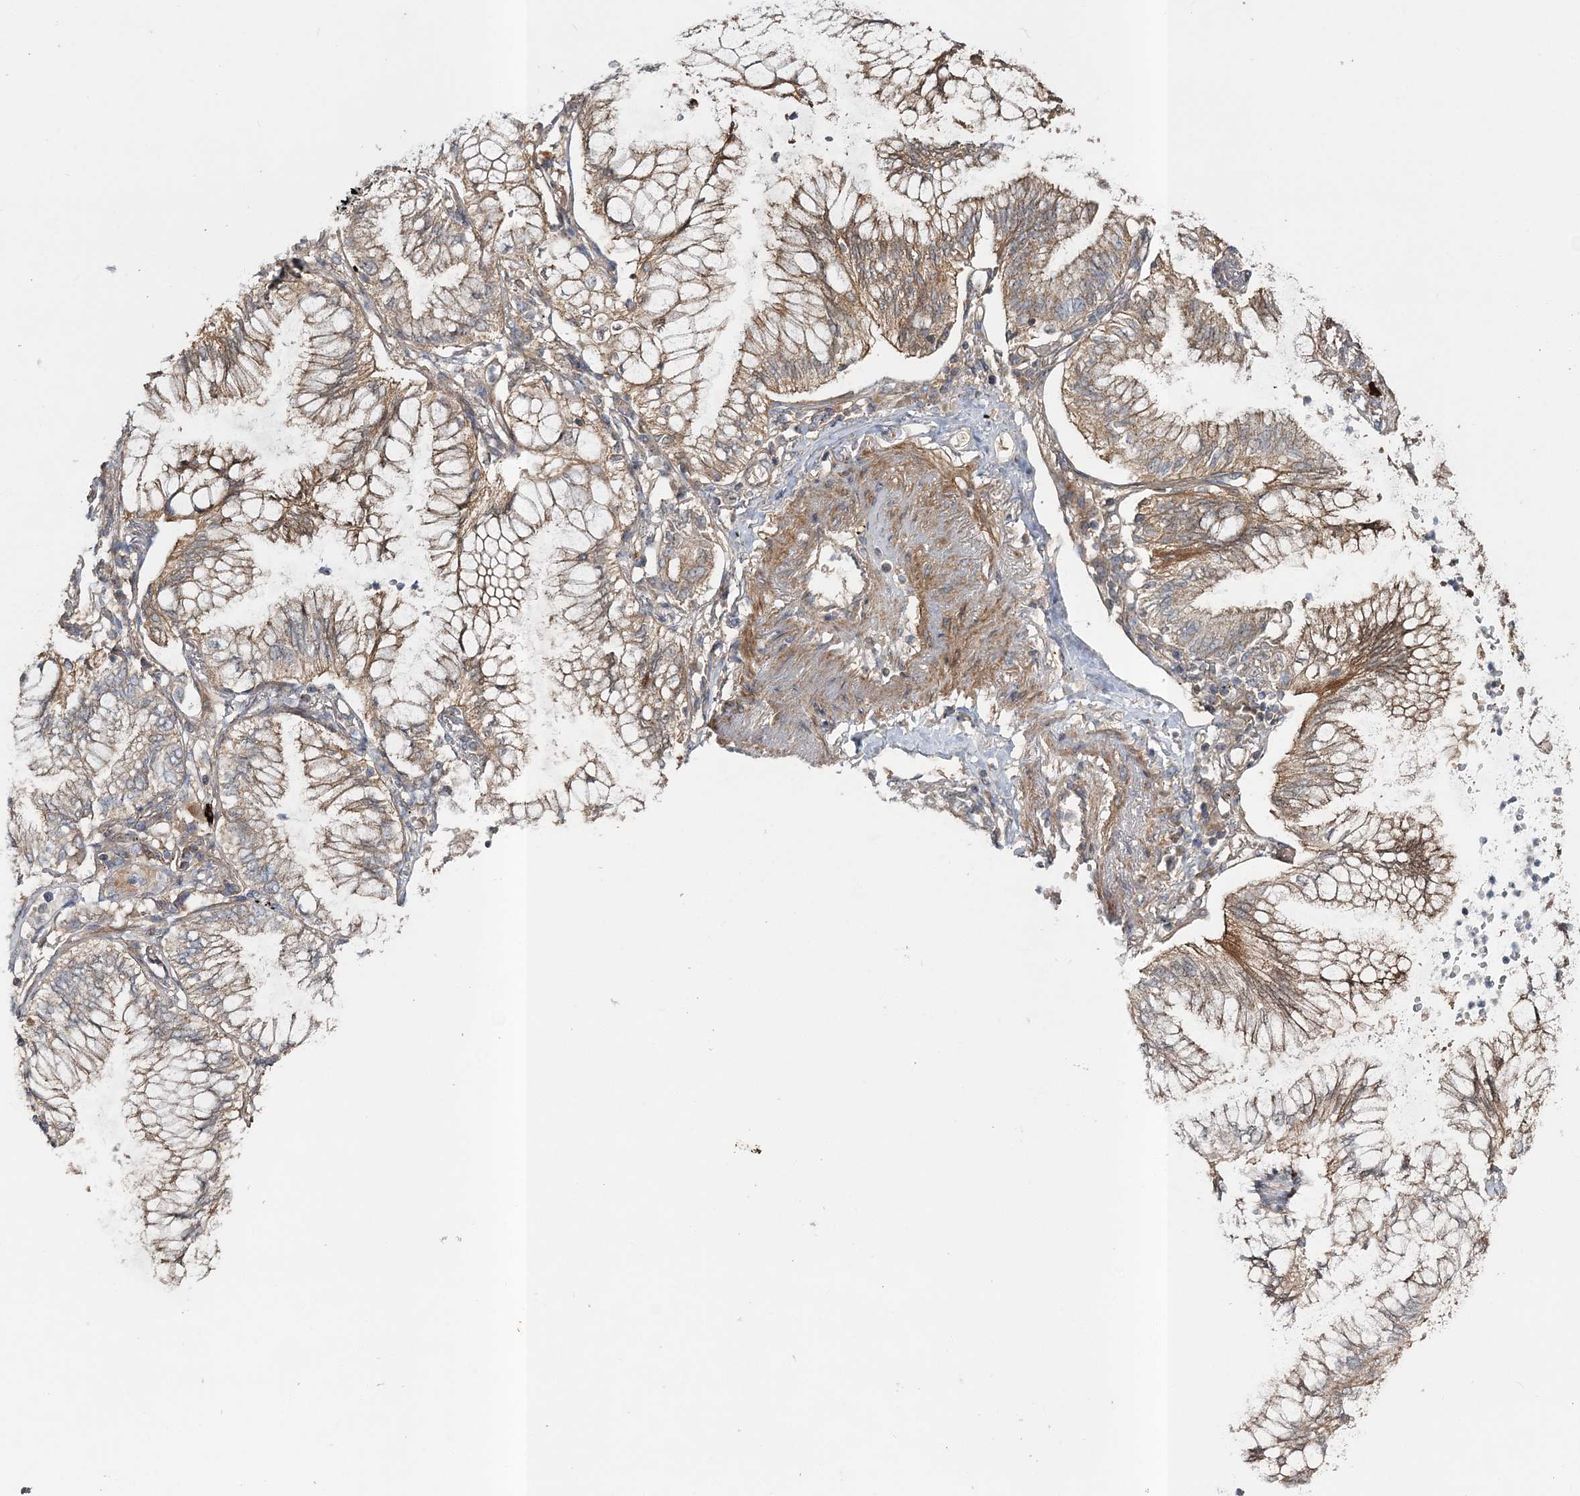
{"staining": {"intensity": "moderate", "quantity": ">75%", "location": "cytoplasmic/membranous"}, "tissue": "lung cancer", "cell_type": "Tumor cells", "image_type": "cancer", "snomed": [{"axis": "morphology", "description": "Adenocarcinoma, NOS"}, {"axis": "topography", "description": "Lung"}], "caption": "Lung cancer stained for a protein demonstrates moderate cytoplasmic/membranous positivity in tumor cells.", "gene": "MOCS2", "patient": {"sex": "female", "age": 70}}